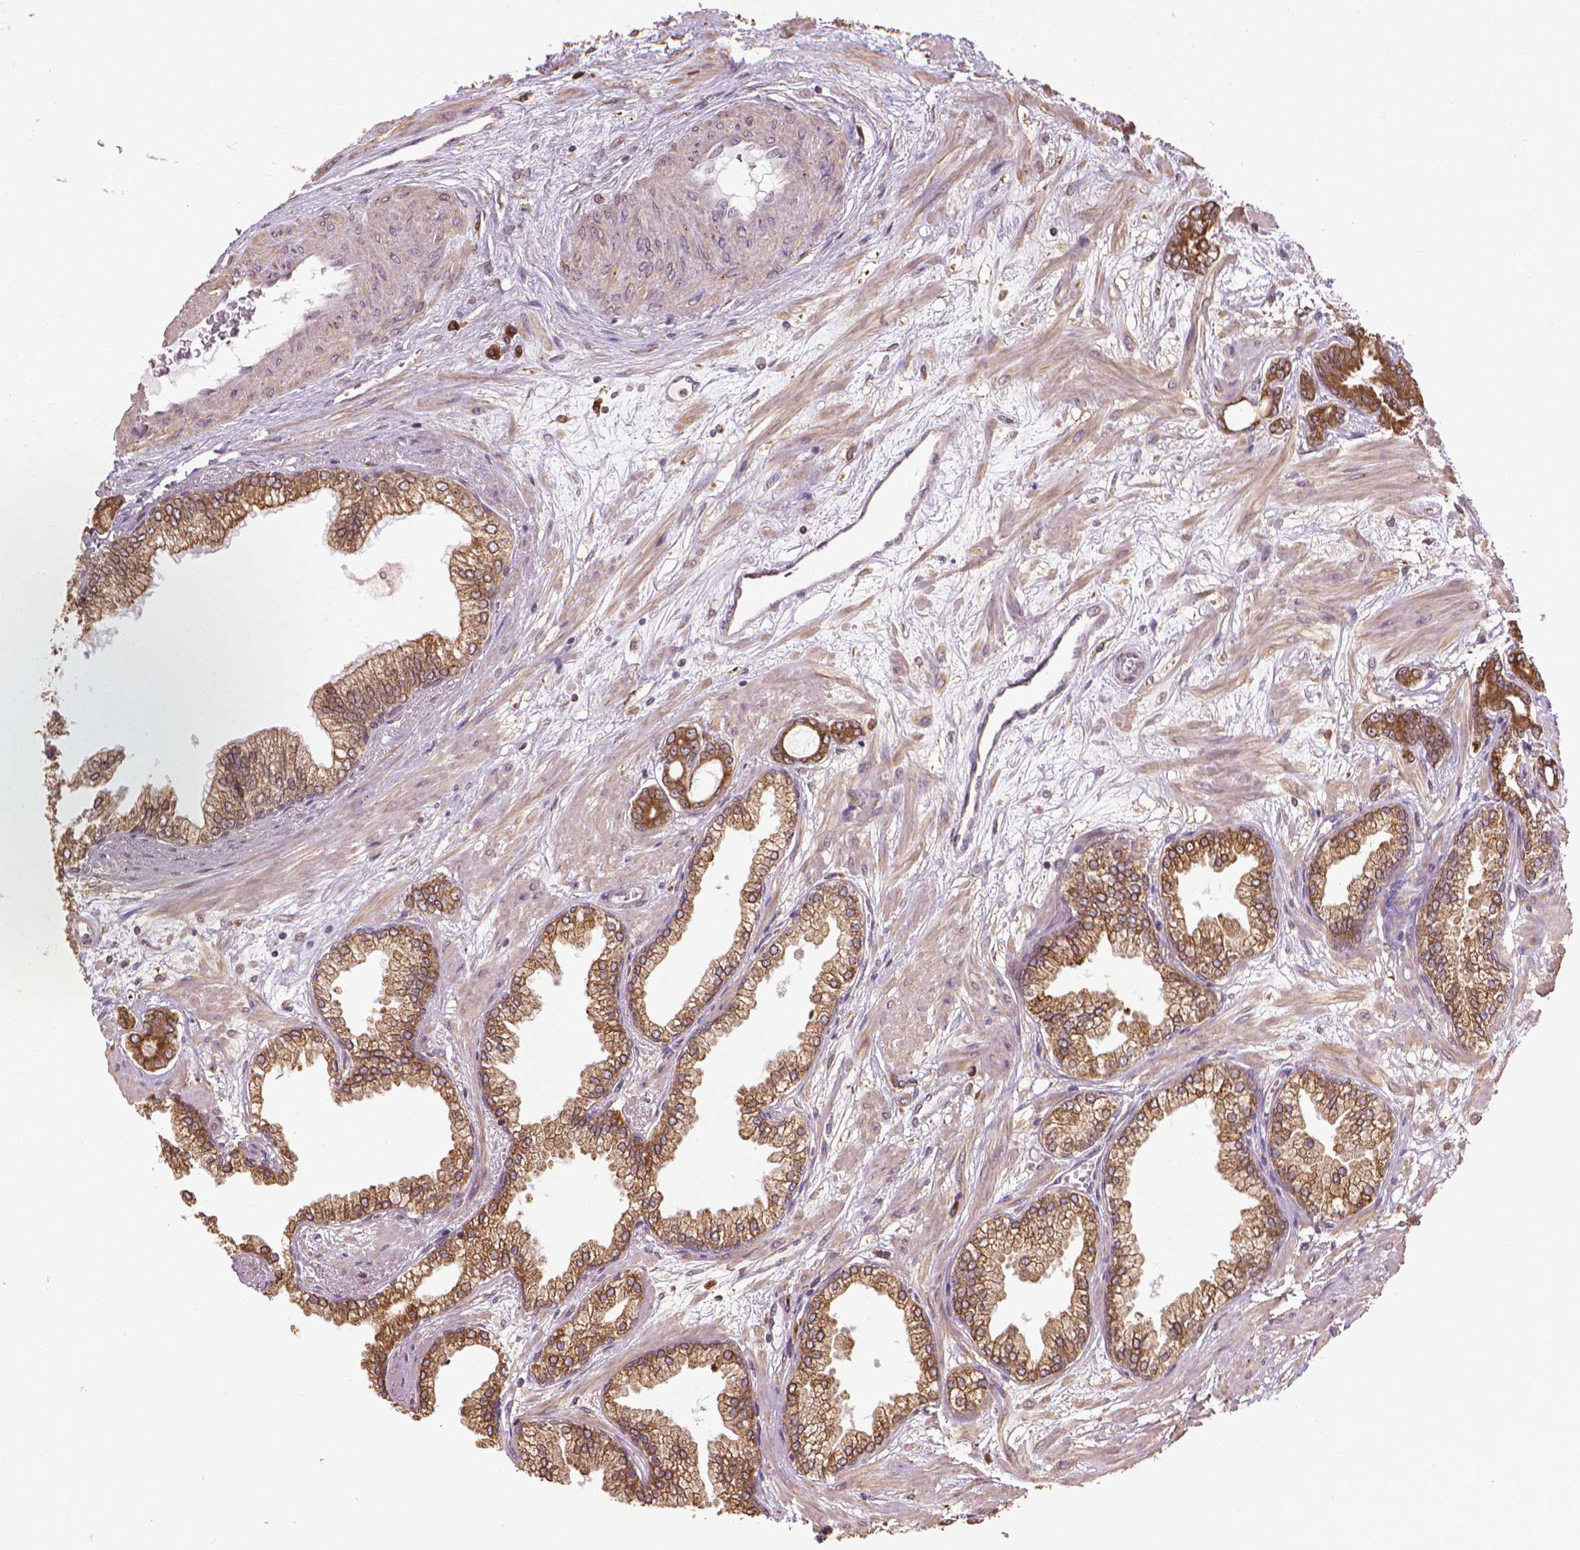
{"staining": {"intensity": "moderate", "quantity": ">75%", "location": "cytoplasmic/membranous"}, "tissue": "prostate cancer", "cell_type": "Tumor cells", "image_type": "cancer", "snomed": [{"axis": "morphology", "description": "Adenocarcinoma, Low grade"}, {"axis": "topography", "description": "Prostate"}], "caption": "This histopathology image displays immunohistochemistry staining of prostate cancer (adenocarcinoma (low-grade)), with medium moderate cytoplasmic/membranous expression in approximately >75% of tumor cells.", "gene": "GAS1", "patient": {"sex": "male", "age": 64}}